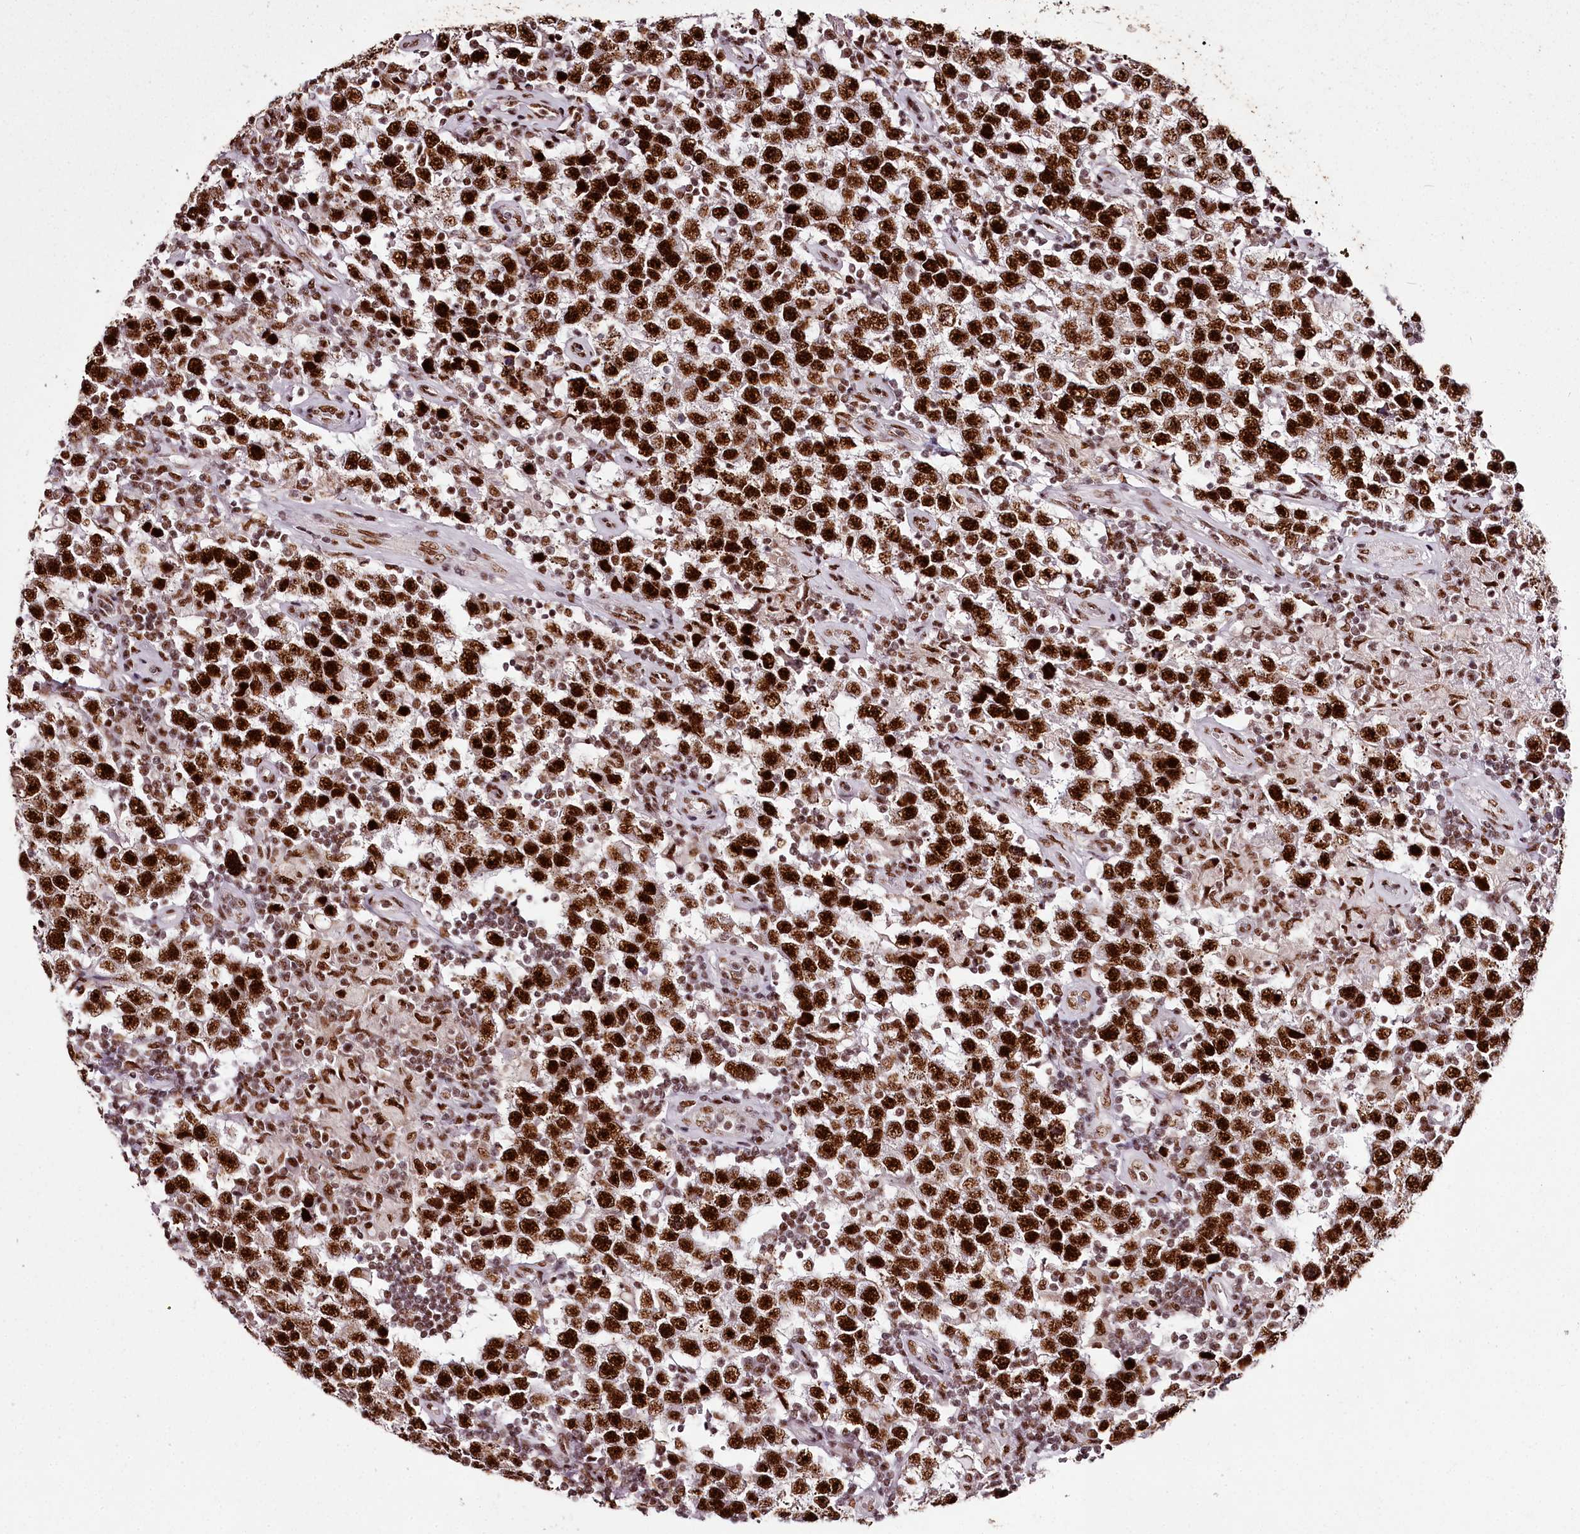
{"staining": {"intensity": "strong", "quantity": ">75%", "location": "nuclear"}, "tissue": "testis cancer", "cell_type": "Tumor cells", "image_type": "cancer", "snomed": [{"axis": "morphology", "description": "Normal tissue, NOS"}, {"axis": "morphology", "description": "Urothelial carcinoma, High grade"}, {"axis": "morphology", "description": "Seminoma, NOS"}, {"axis": "morphology", "description": "Carcinoma, Embryonal, NOS"}, {"axis": "topography", "description": "Urinary bladder"}, {"axis": "topography", "description": "Testis"}], "caption": "DAB immunohistochemical staining of human seminoma (testis) exhibits strong nuclear protein staining in about >75% of tumor cells.", "gene": "PSPC1", "patient": {"sex": "male", "age": 41}}